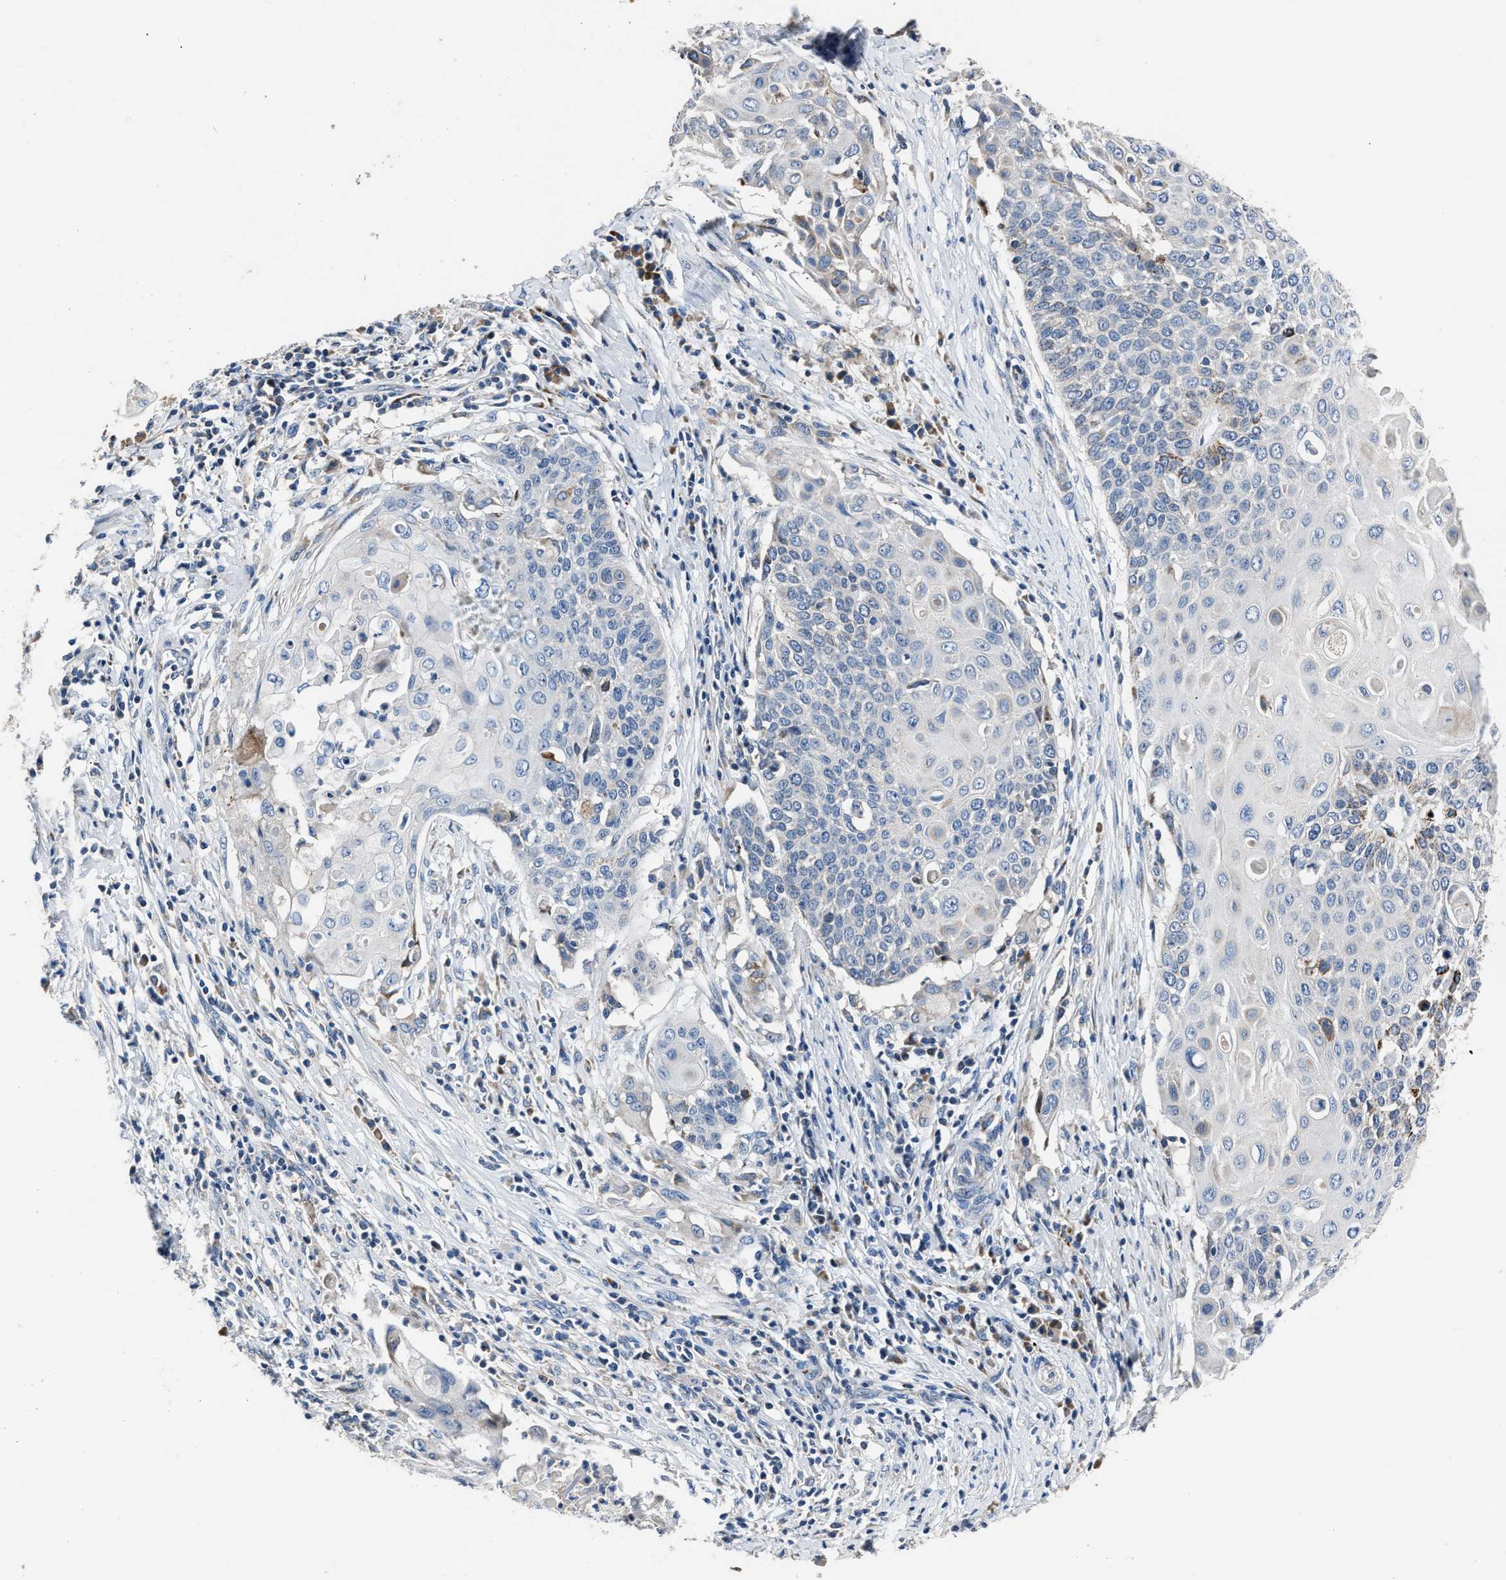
{"staining": {"intensity": "negative", "quantity": "none", "location": "none"}, "tissue": "cervical cancer", "cell_type": "Tumor cells", "image_type": "cancer", "snomed": [{"axis": "morphology", "description": "Squamous cell carcinoma, NOS"}, {"axis": "topography", "description": "Cervix"}], "caption": "Image shows no significant protein staining in tumor cells of squamous cell carcinoma (cervical). (DAB (3,3'-diaminobenzidine) immunohistochemistry, high magnification).", "gene": "DNAJC24", "patient": {"sex": "female", "age": 39}}